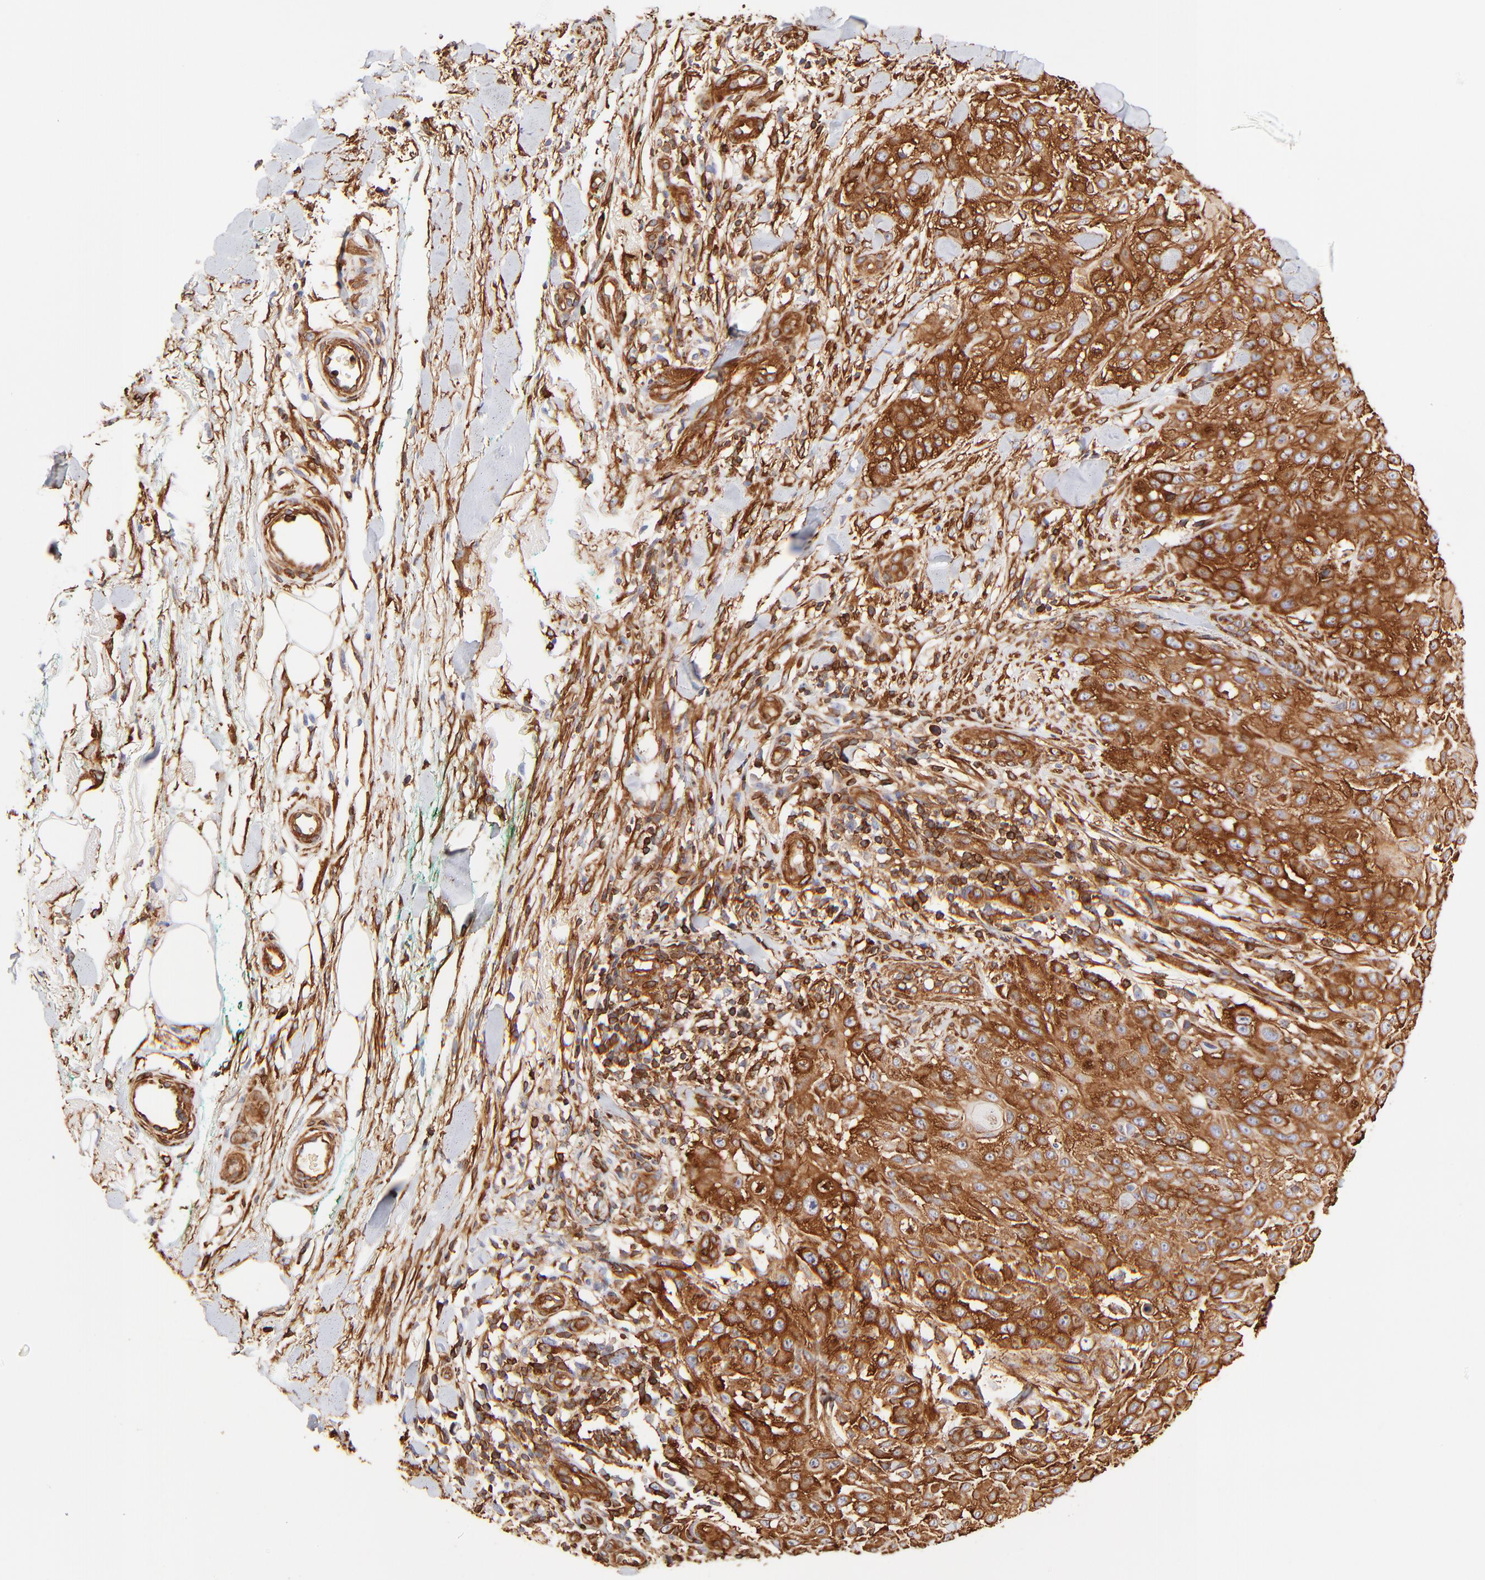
{"staining": {"intensity": "strong", "quantity": ">75%", "location": "cytoplasmic/membranous"}, "tissue": "skin cancer", "cell_type": "Tumor cells", "image_type": "cancer", "snomed": [{"axis": "morphology", "description": "Squamous cell carcinoma, NOS"}, {"axis": "topography", "description": "Skin"}], "caption": "Approximately >75% of tumor cells in human skin cancer show strong cytoplasmic/membranous protein positivity as visualized by brown immunohistochemical staining.", "gene": "FLNA", "patient": {"sex": "female", "age": 42}}